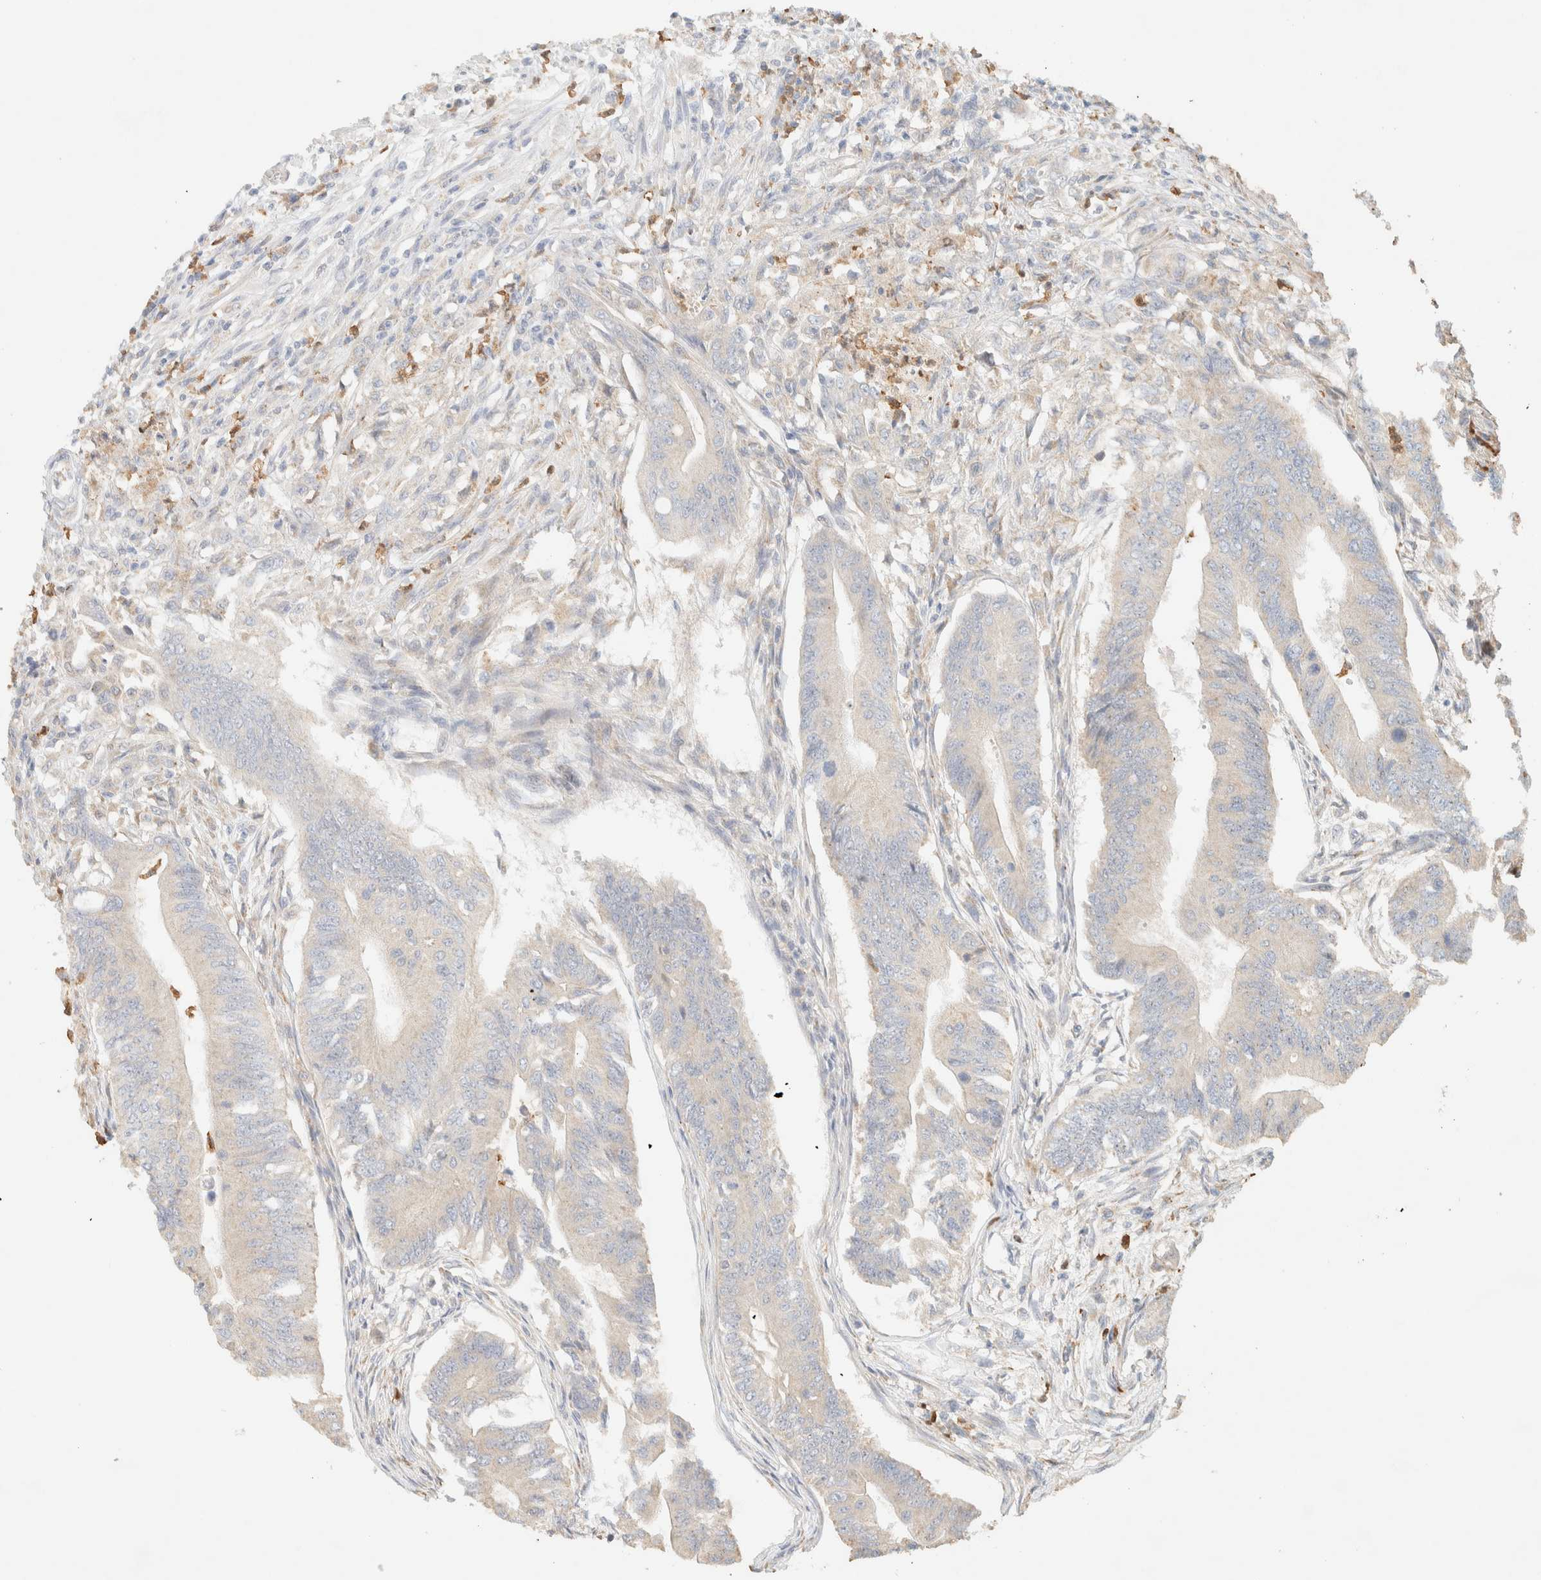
{"staining": {"intensity": "weak", "quantity": "25%-75%", "location": "cytoplasmic/membranous"}, "tissue": "colorectal cancer", "cell_type": "Tumor cells", "image_type": "cancer", "snomed": [{"axis": "morphology", "description": "Adenoma, NOS"}, {"axis": "morphology", "description": "Adenocarcinoma, NOS"}, {"axis": "topography", "description": "Colon"}], "caption": "IHC staining of colorectal cancer, which exhibits low levels of weak cytoplasmic/membranous expression in approximately 25%-75% of tumor cells indicating weak cytoplasmic/membranous protein positivity. The staining was performed using DAB (3,3'-diaminobenzidine) (brown) for protein detection and nuclei were counterstained in hematoxylin (blue).", "gene": "TTC3", "patient": {"sex": "male", "age": 79}}